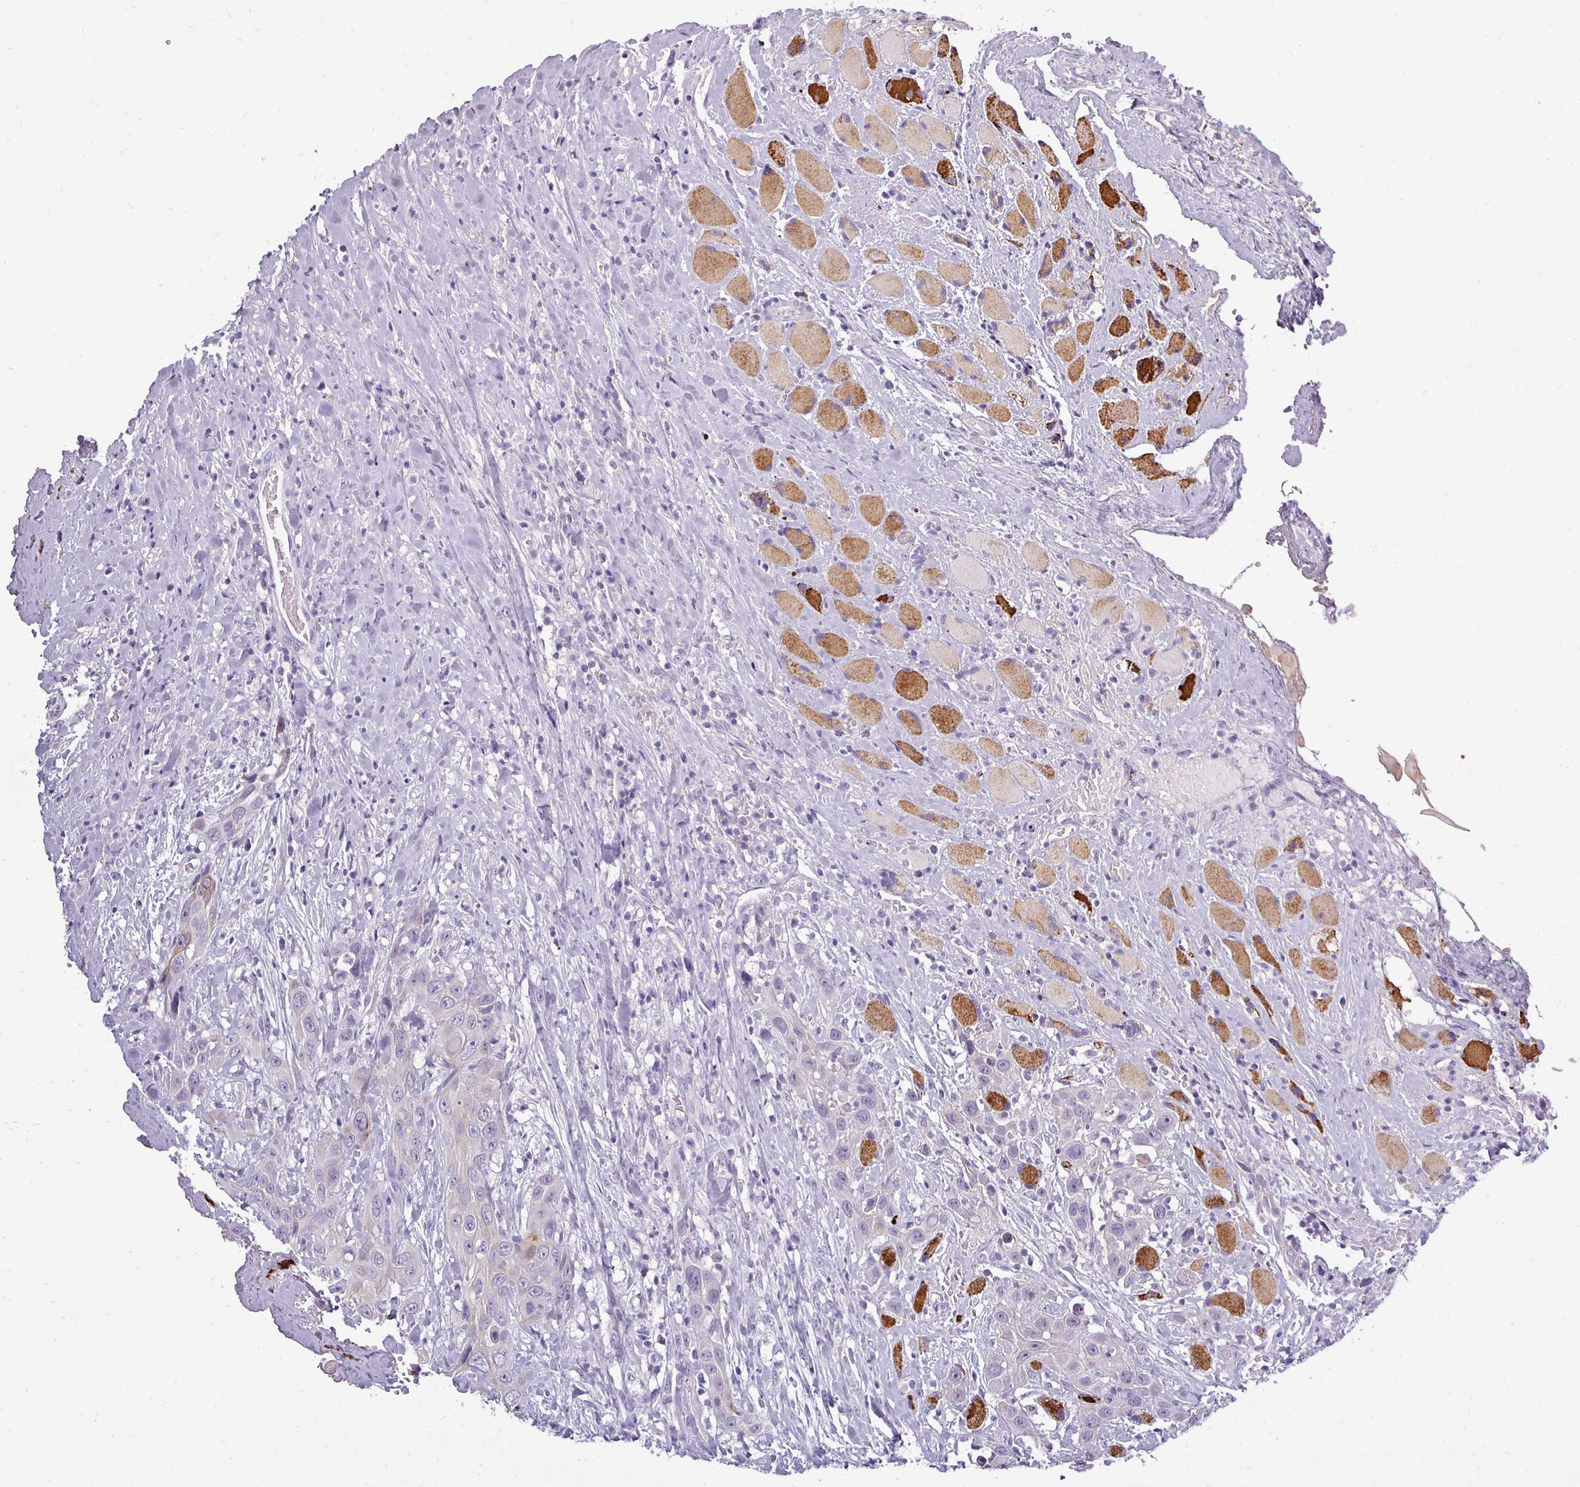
{"staining": {"intensity": "negative", "quantity": "none", "location": "none"}, "tissue": "head and neck cancer", "cell_type": "Tumor cells", "image_type": "cancer", "snomed": [{"axis": "morphology", "description": "Squamous cell carcinoma, NOS"}, {"axis": "topography", "description": "Head-Neck"}], "caption": "IHC image of neoplastic tissue: head and neck cancer (squamous cell carcinoma) stained with DAB (3,3'-diaminobenzidine) reveals no significant protein positivity in tumor cells. (IHC, brightfield microscopy, high magnification).", "gene": "DNAAF9", "patient": {"sex": "male", "age": 81}}